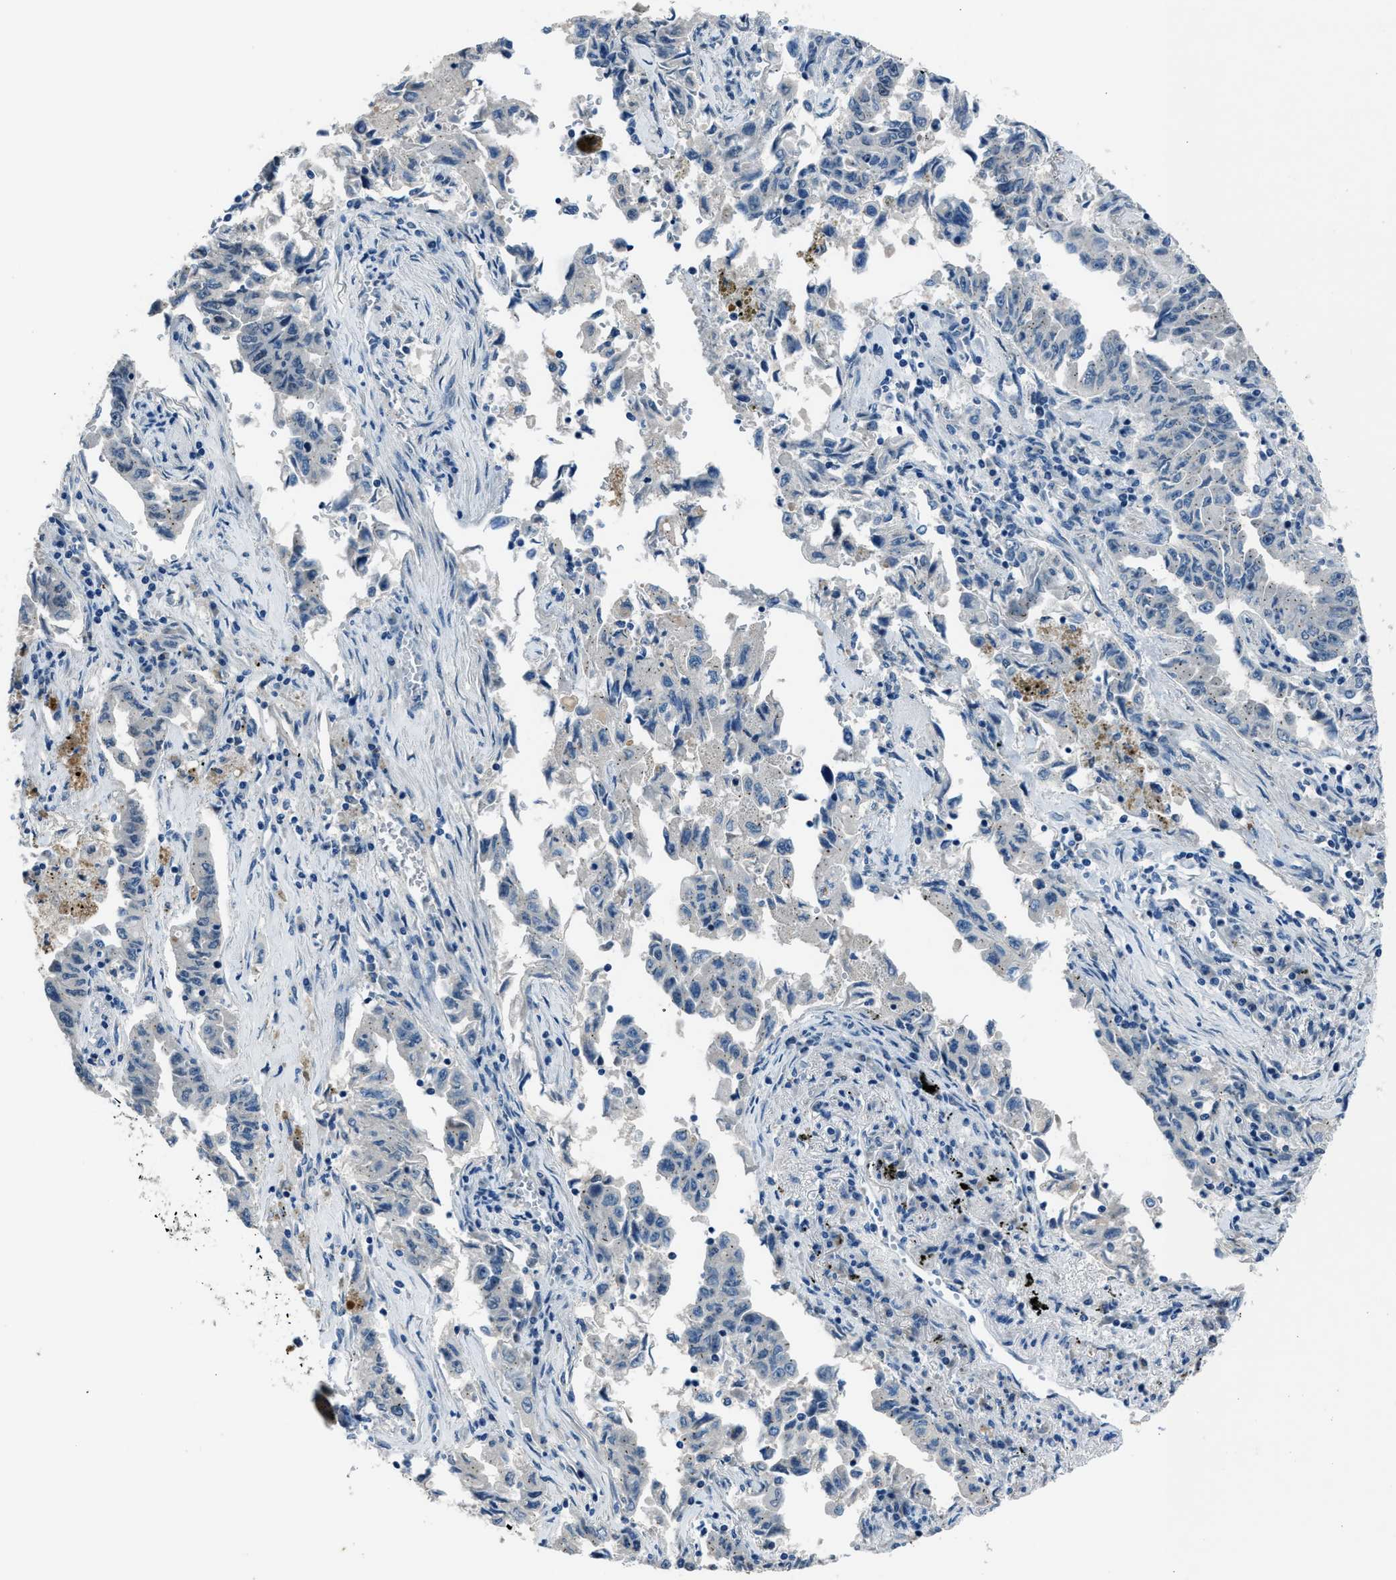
{"staining": {"intensity": "negative", "quantity": "none", "location": "none"}, "tissue": "lung cancer", "cell_type": "Tumor cells", "image_type": "cancer", "snomed": [{"axis": "morphology", "description": "Adenocarcinoma, NOS"}, {"axis": "topography", "description": "Lung"}], "caption": "Histopathology image shows no protein staining in tumor cells of lung cancer (adenocarcinoma) tissue. (DAB (3,3'-diaminobenzidine) immunohistochemistry (IHC), high magnification).", "gene": "DUSP19", "patient": {"sex": "female", "age": 51}}